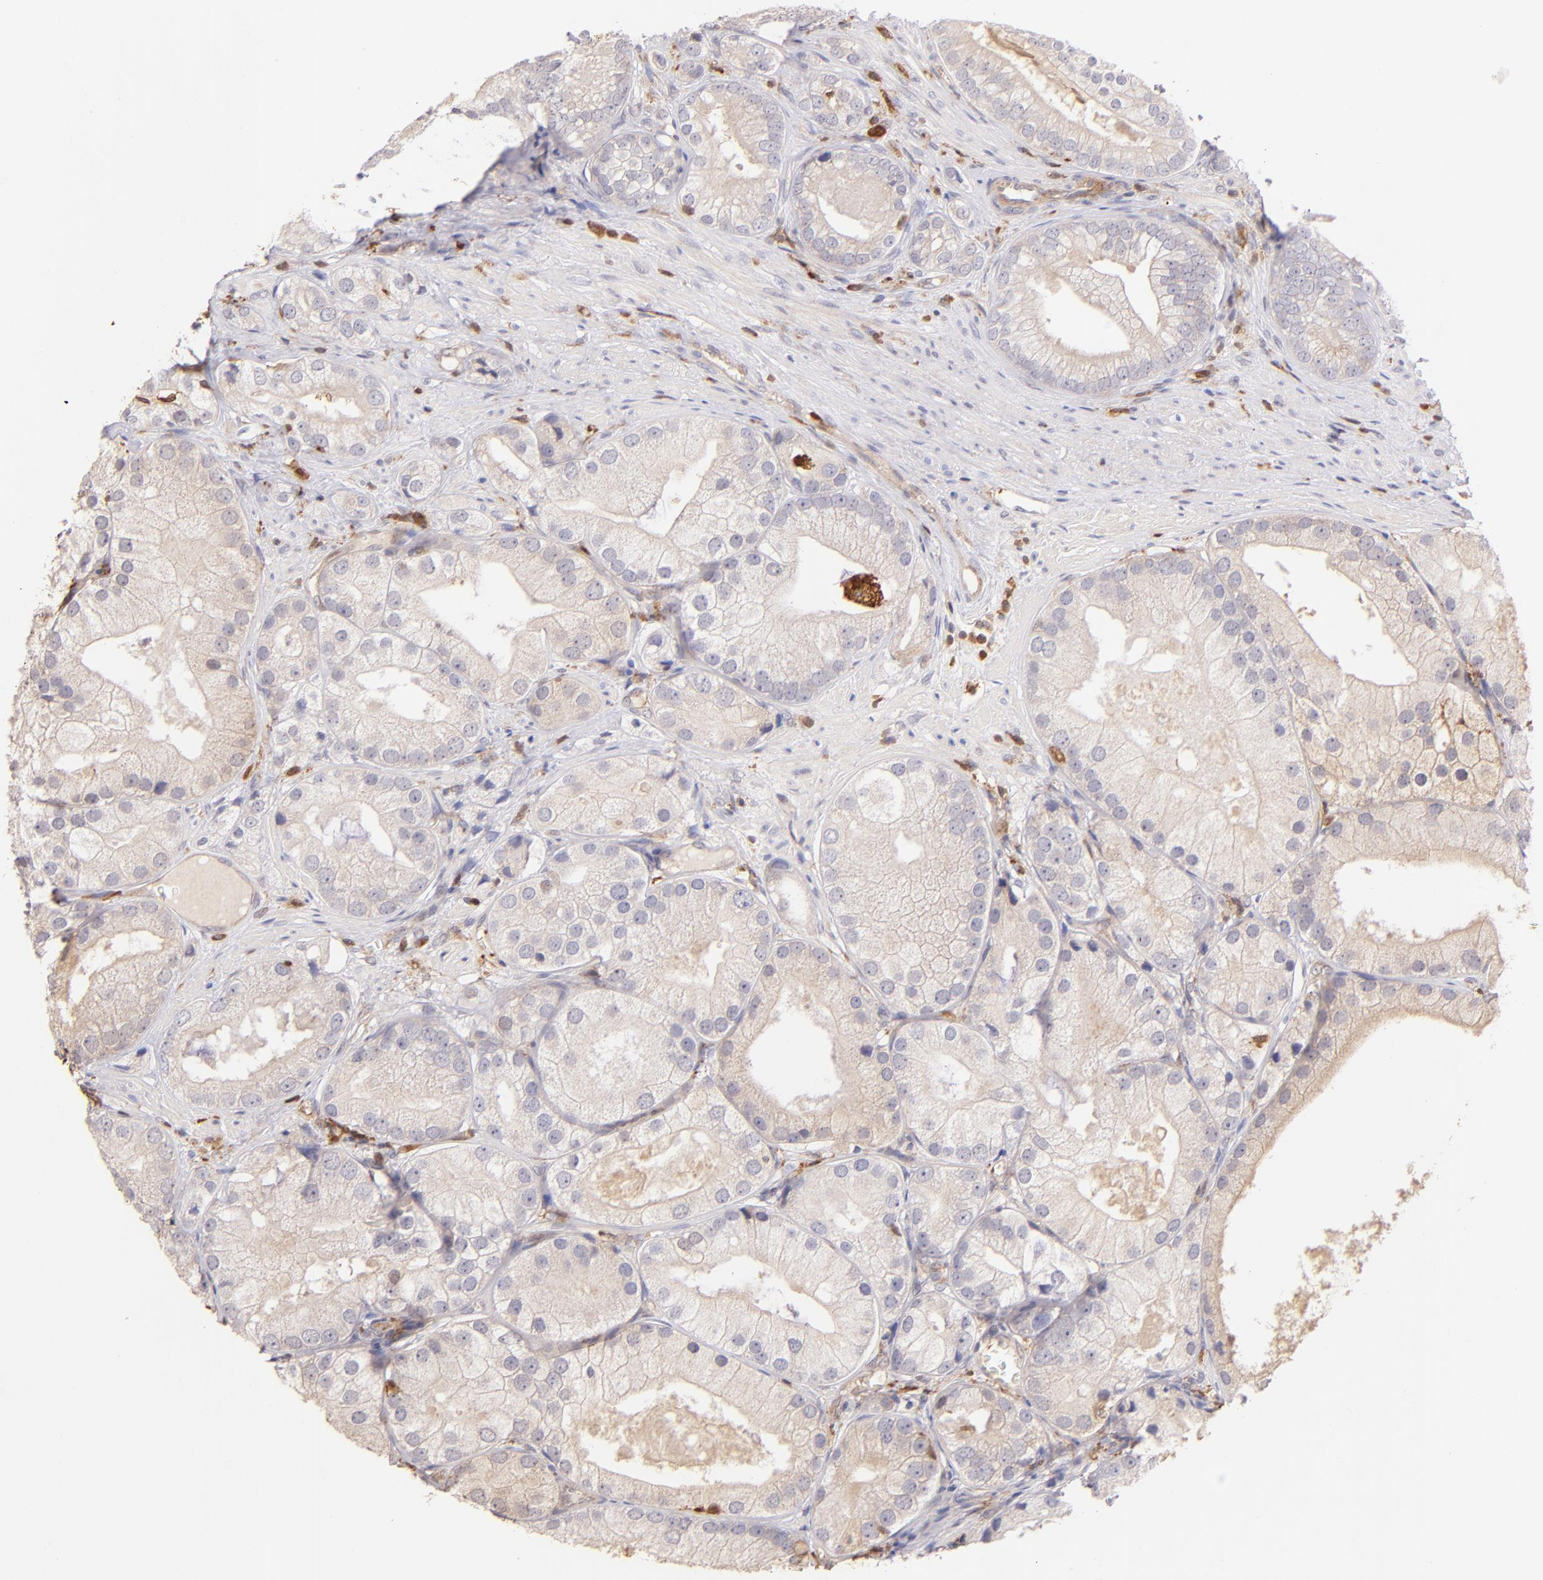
{"staining": {"intensity": "weak", "quantity": ">75%", "location": "cytoplasmic/membranous"}, "tissue": "prostate cancer", "cell_type": "Tumor cells", "image_type": "cancer", "snomed": [{"axis": "morphology", "description": "Adenocarcinoma, Low grade"}, {"axis": "topography", "description": "Prostate"}], "caption": "The histopathology image reveals a brown stain indicating the presence of a protein in the cytoplasmic/membranous of tumor cells in prostate cancer.", "gene": "BTK", "patient": {"sex": "male", "age": 69}}